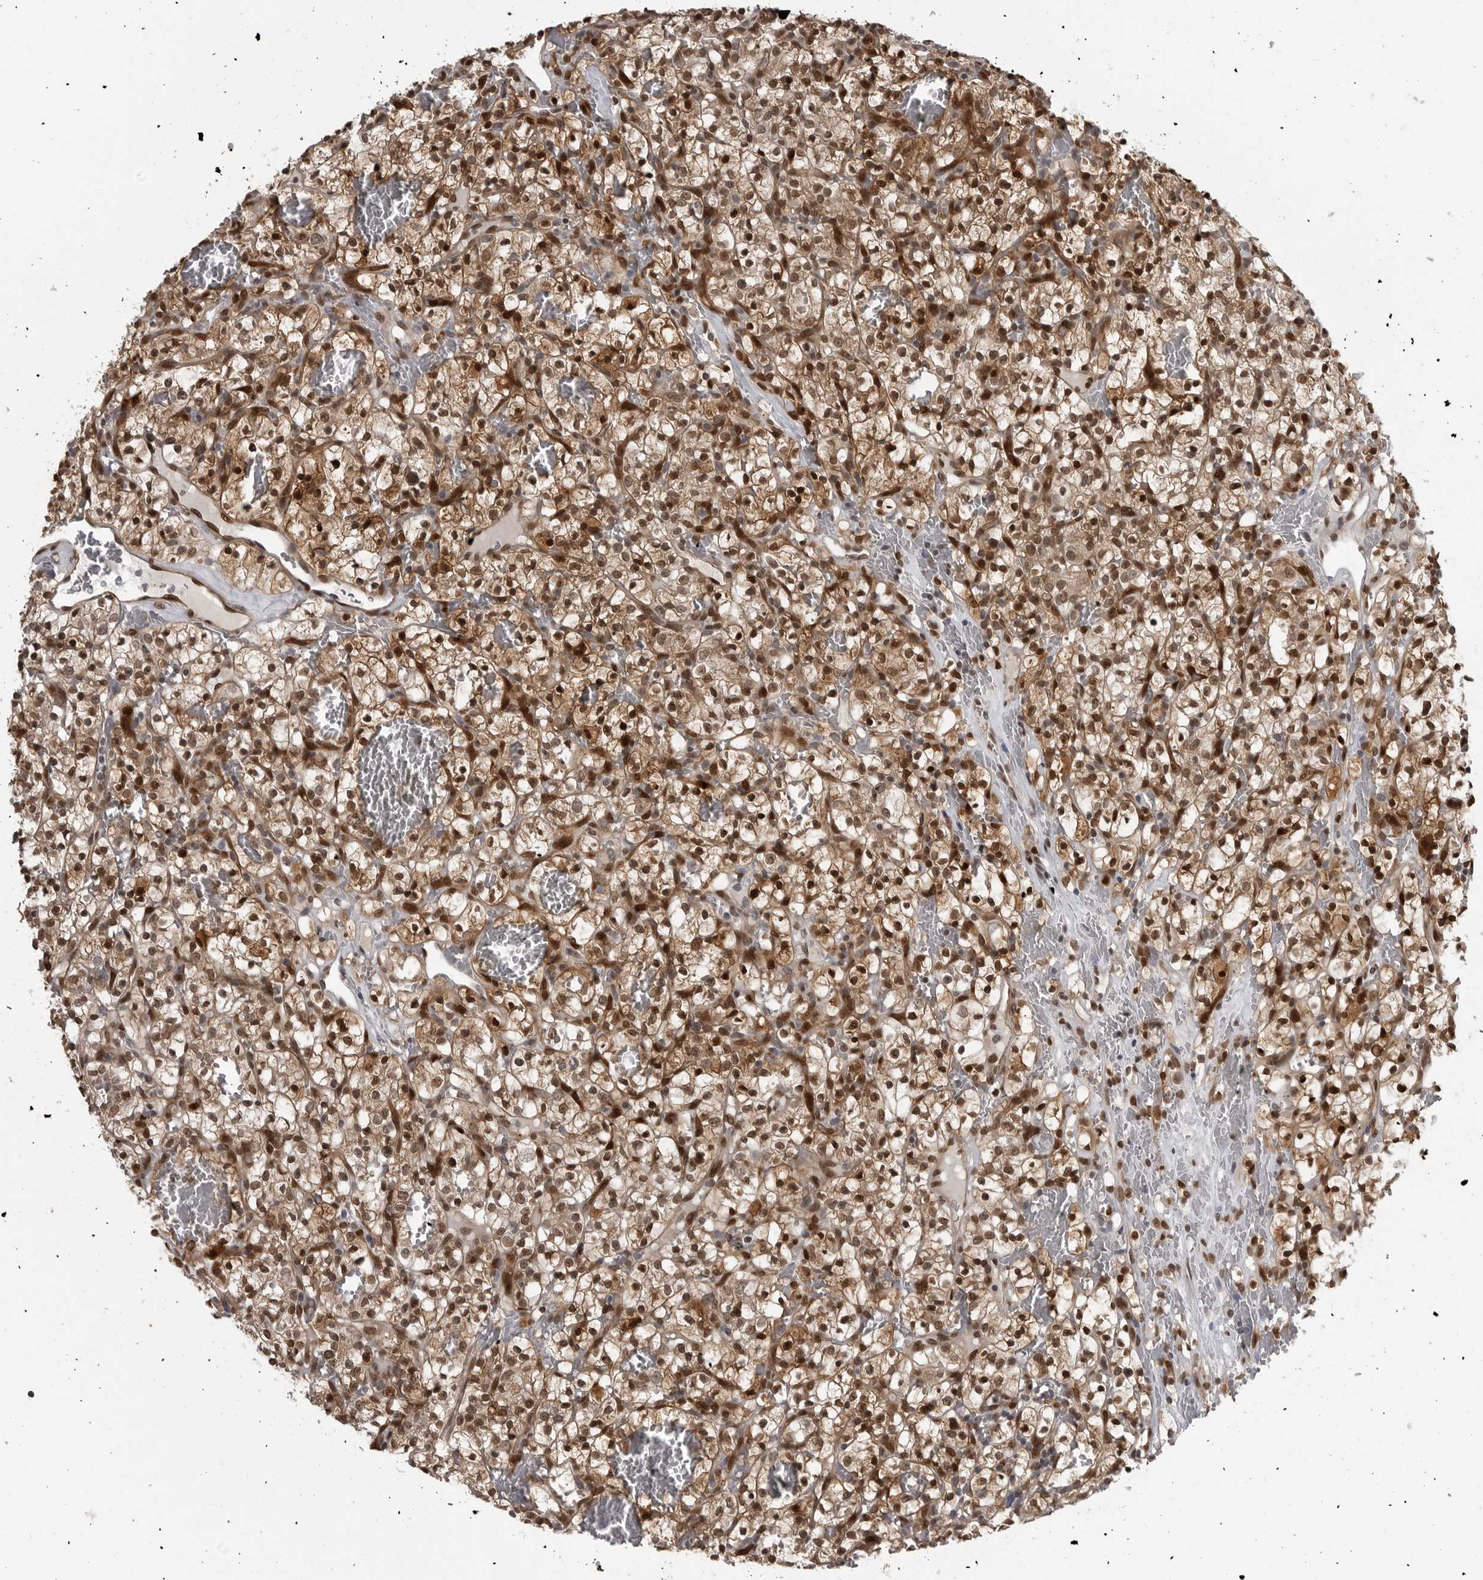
{"staining": {"intensity": "strong", "quantity": ">75%", "location": "cytoplasmic/membranous,nuclear"}, "tissue": "renal cancer", "cell_type": "Tumor cells", "image_type": "cancer", "snomed": [{"axis": "morphology", "description": "Adenocarcinoma, NOS"}, {"axis": "topography", "description": "Kidney"}], "caption": "Human renal cancer stained with a protein marker displays strong staining in tumor cells.", "gene": "SMAD2", "patient": {"sex": "female", "age": 57}}